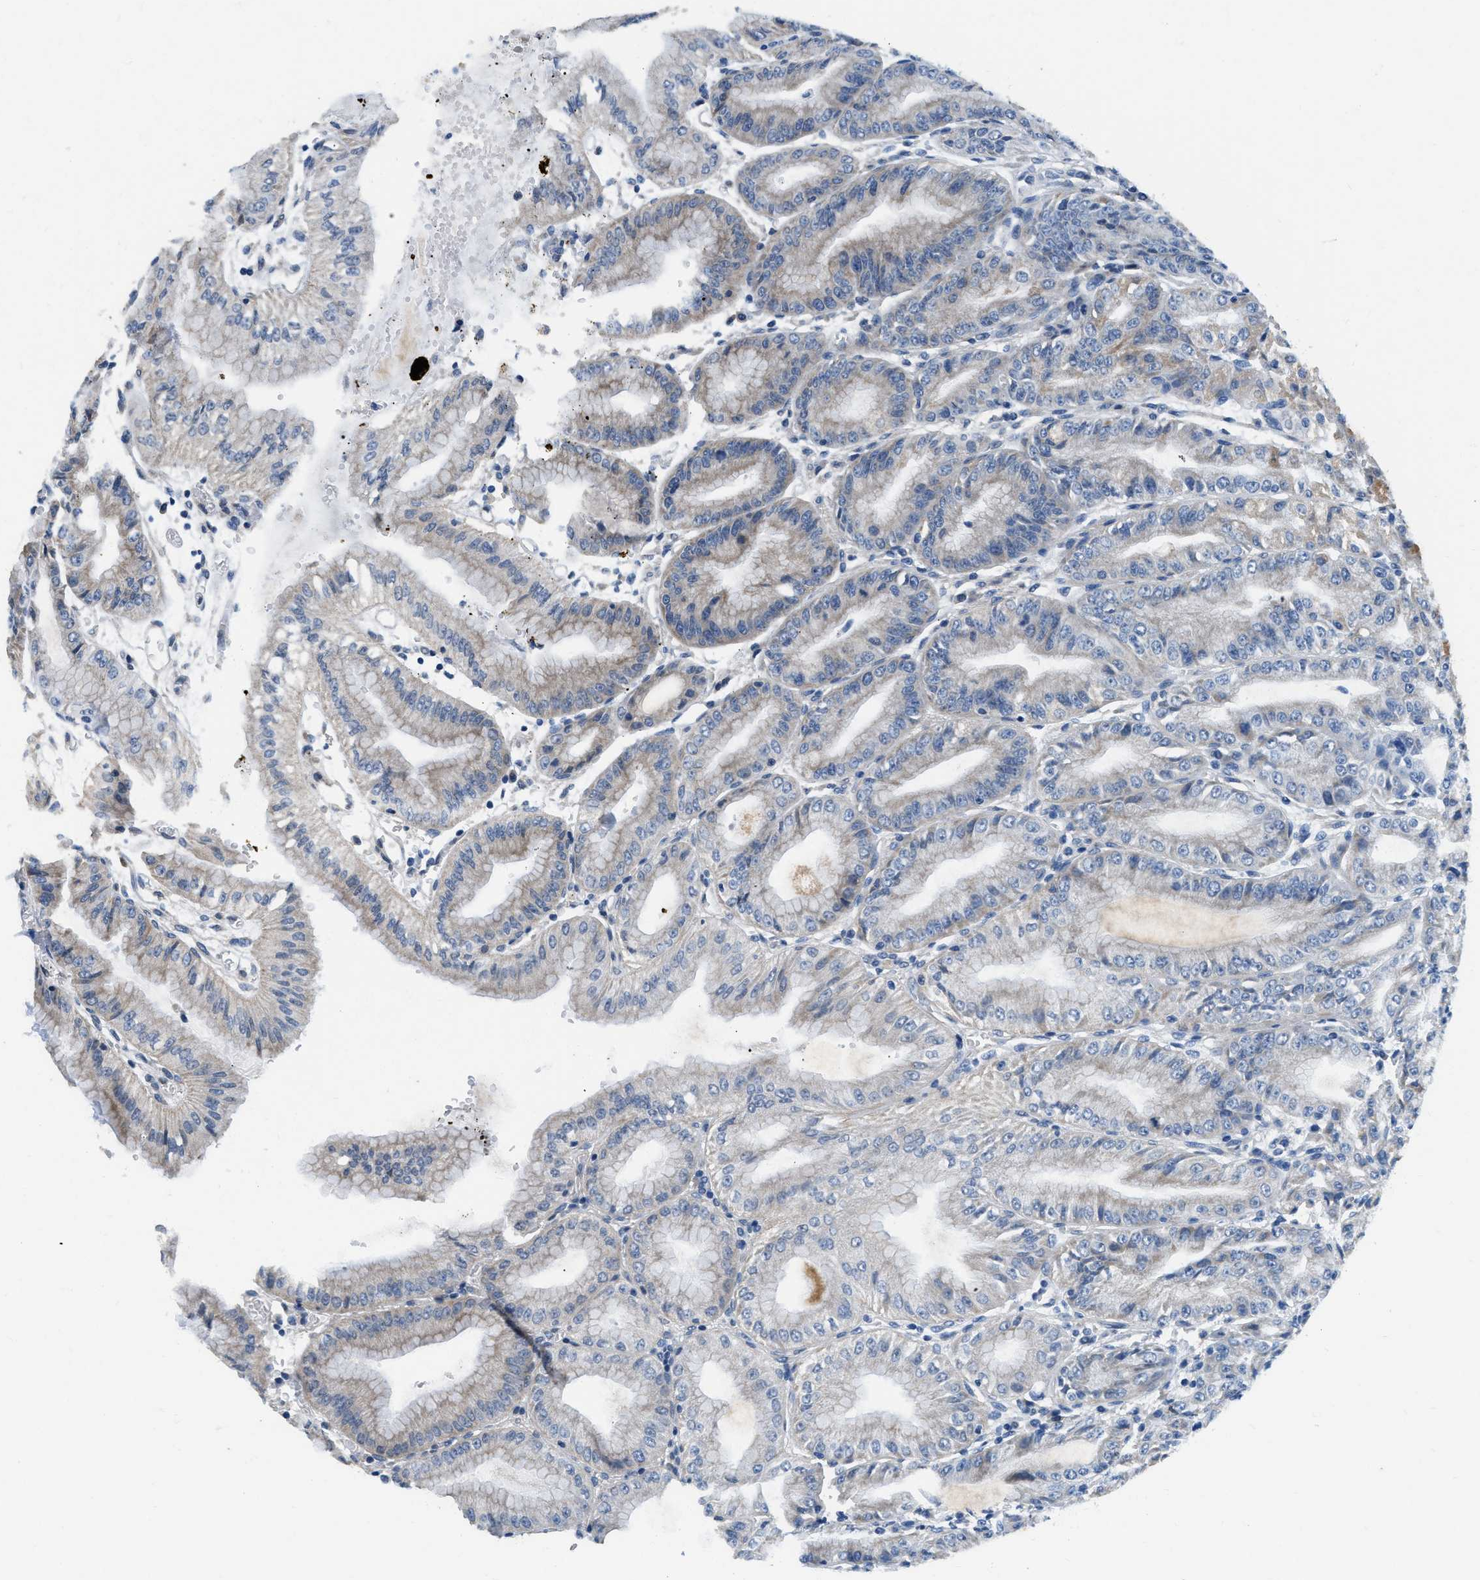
{"staining": {"intensity": "moderate", "quantity": "25%-75%", "location": "cytoplasmic/membranous"}, "tissue": "stomach", "cell_type": "Glandular cells", "image_type": "normal", "snomed": [{"axis": "morphology", "description": "Normal tissue, NOS"}, {"axis": "topography", "description": "Stomach, lower"}], "caption": "An immunohistochemistry (IHC) image of benign tissue is shown. Protein staining in brown shows moderate cytoplasmic/membranous positivity in stomach within glandular cells. Immunohistochemistry (ihc) stains the protein in brown and the nuclei are stained blue.", "gene": "SSH2", "patient": {"sex": "male", "age": 71}}